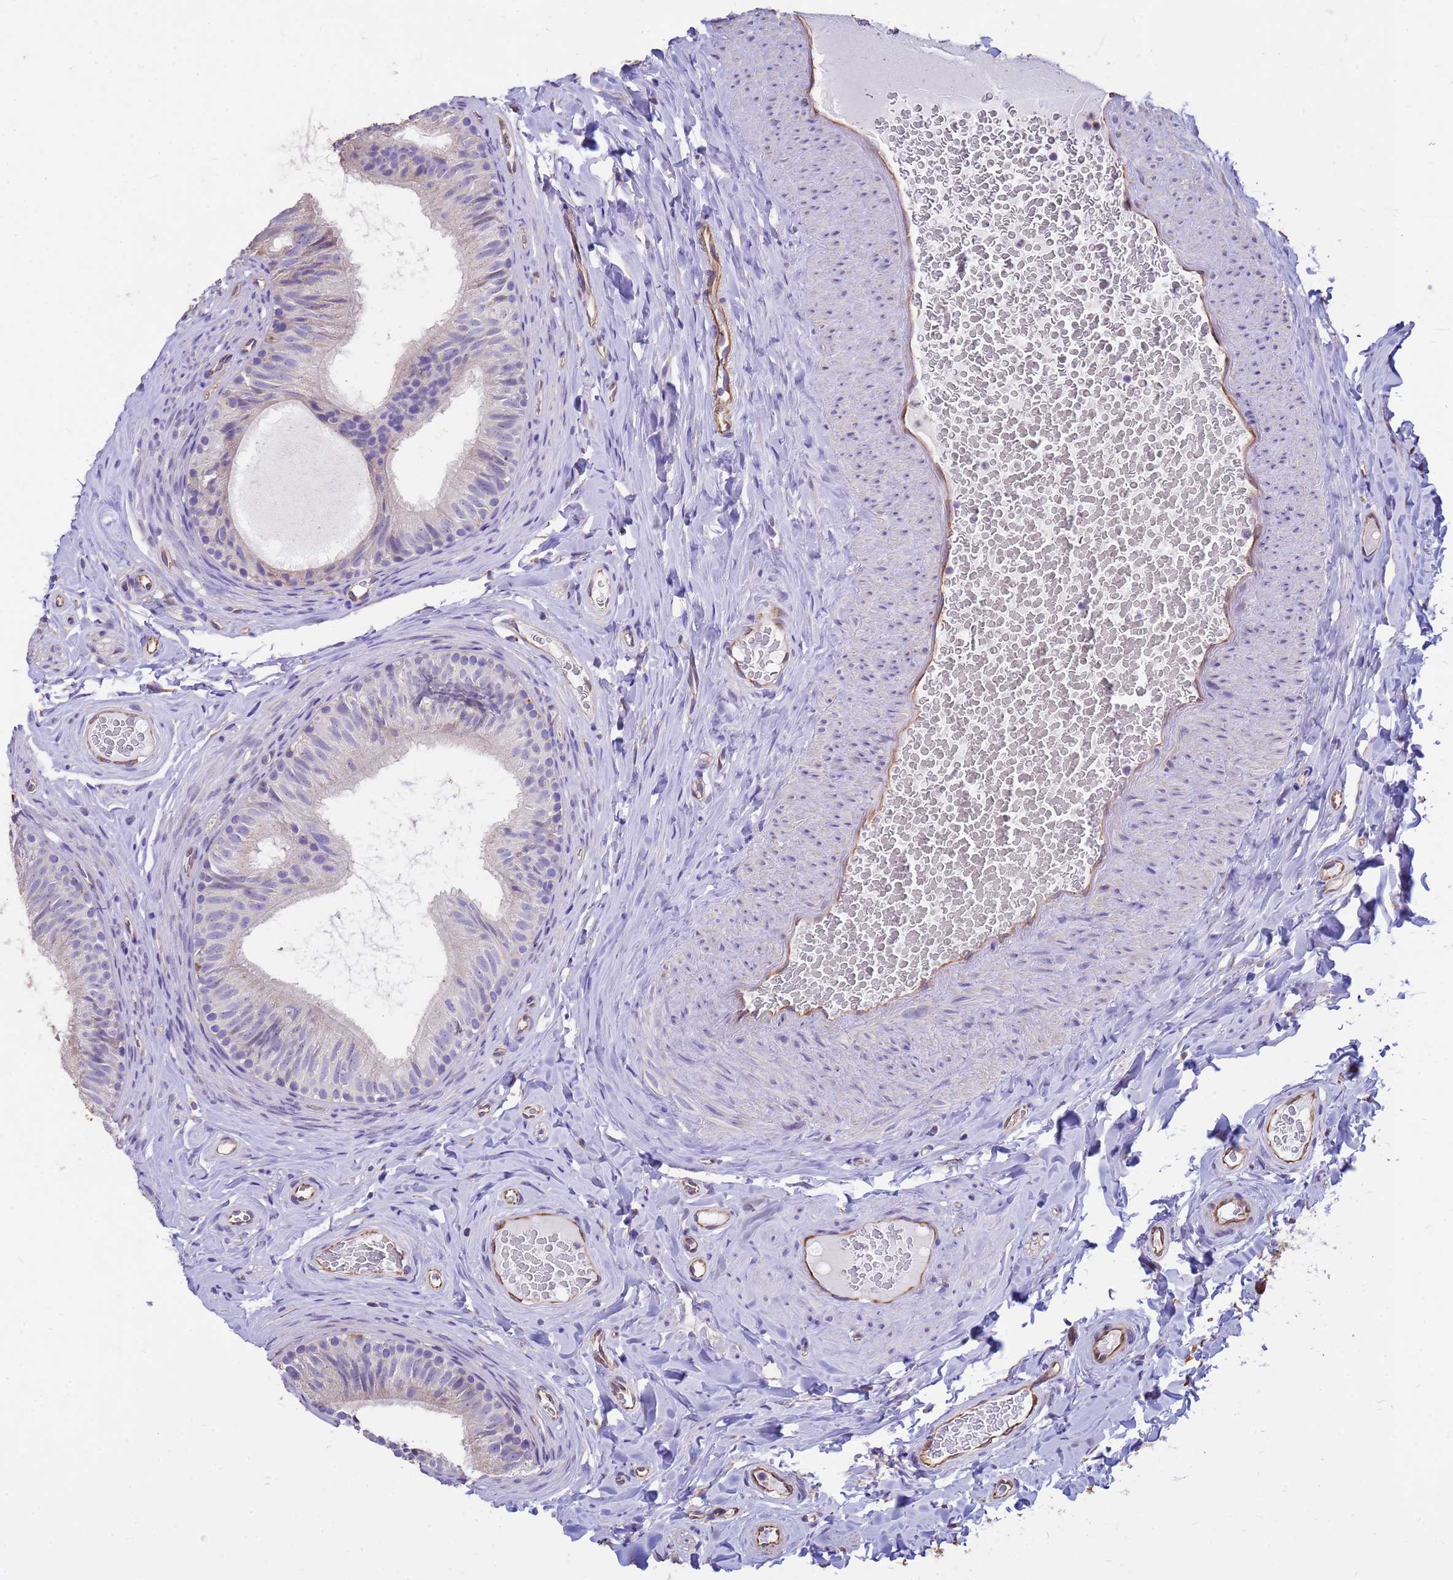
{"staining": {"intensity": "weak", "quantity": "<25%", "location": "cytoplasmic/membranous"}, "tissue": "epididymis", "cell_type": "Glandular cells", "image_type": "normal", "snomed": [{"axis": "morphology", "description": "Normal tissue, NOS"}, {"axis": "topography", "description": "Epididymis"}], "caption": "Human epididymis stained for a protein using IHC displays no staining in glandular cells.", "gene": "TCEAL3", "patient": {"sex": "male", "age": 34}}